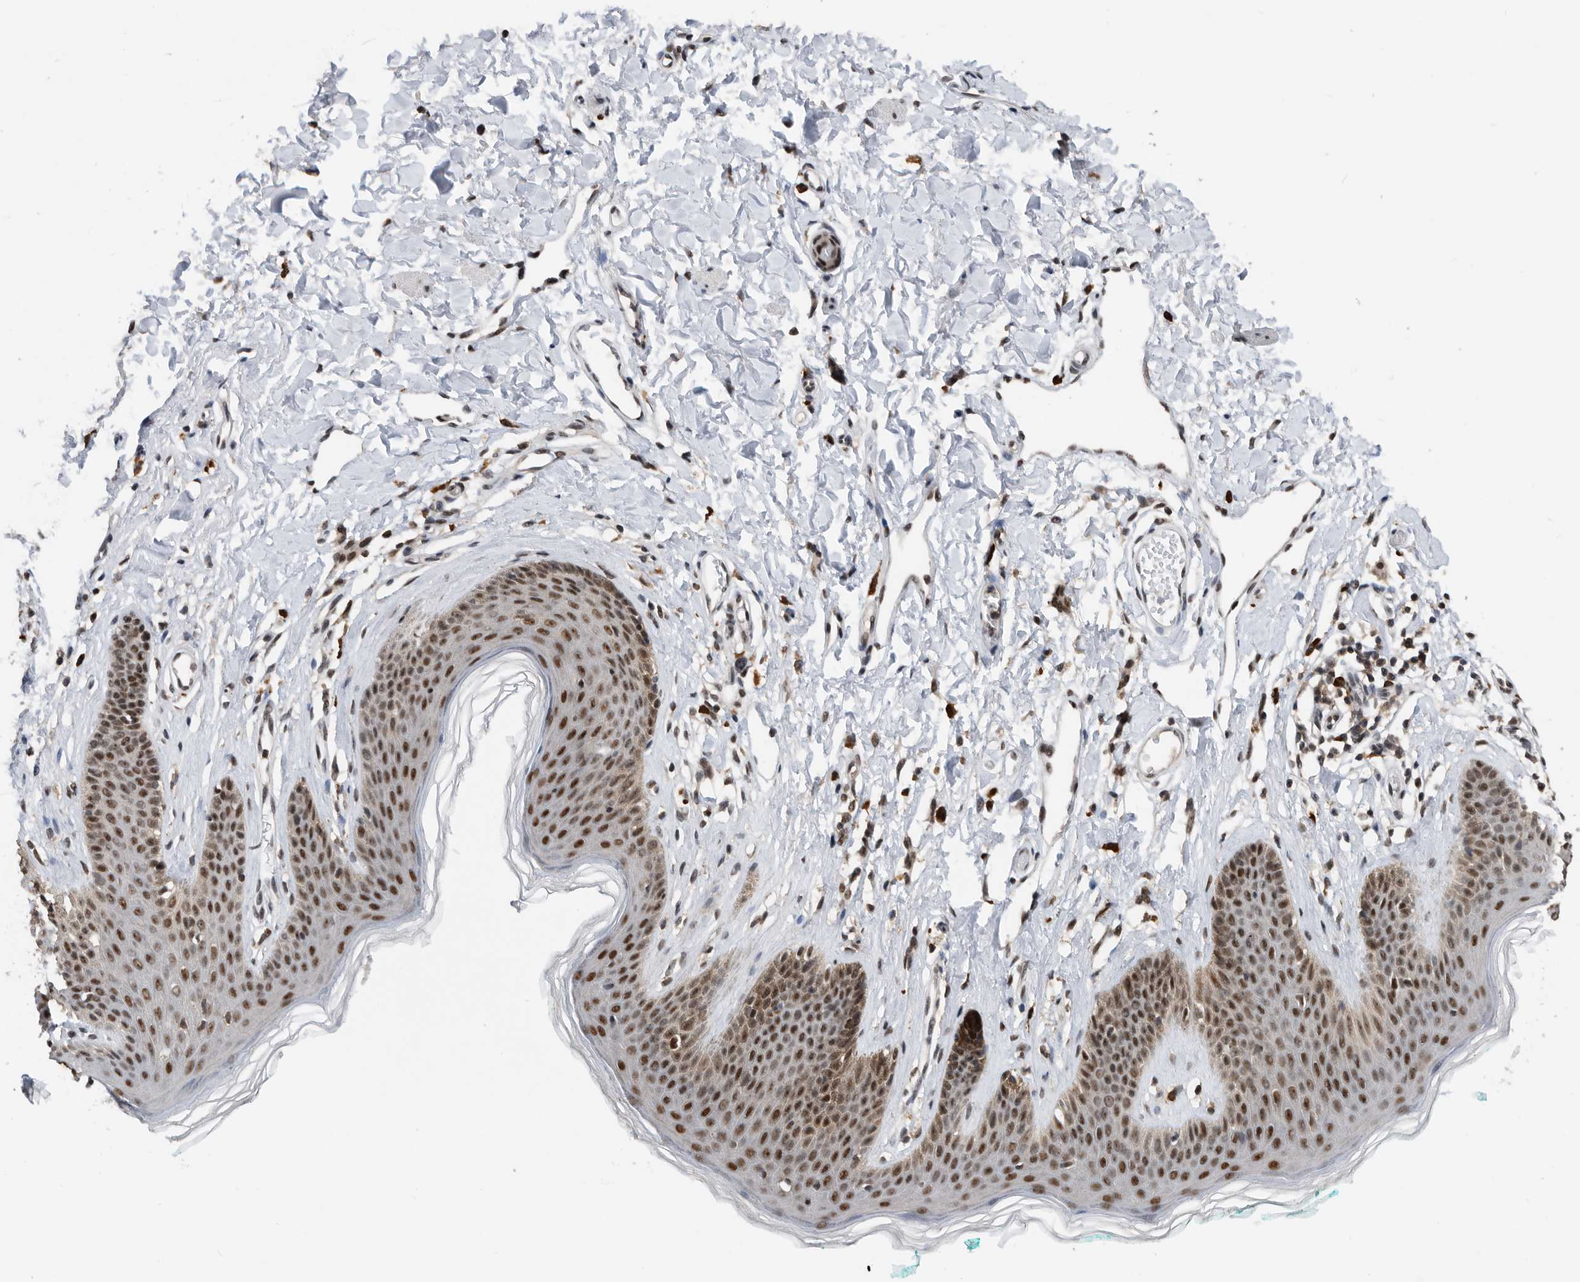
{"staining": {"intensity": "strong", "quantity": ">75%", "location": "nuclear"}, "tissue": "skin", "cell_type": "Epidermal cells", "image_type": "normal", "snomed": [{"axis": "morphology", "description": "Normal tissue, NOS"}, {"axis": "morphology", "description": "Squamous cell carcinoma, NOS"}, {"axis": "topography", "description": "Vulva"}], "caption": "DAB immunohistochemical staining of normal skin reveals strong nuclear protein expression in approximately >75% of epidermal cells. (Stains: DAB (3,3'-diaminobenzidine) in brown, nuclei in blue, Microscopy: brightfield microscopy at high magnification).", "gene": "ZNF260", "patient": {"sex": "female", "age": 85}}